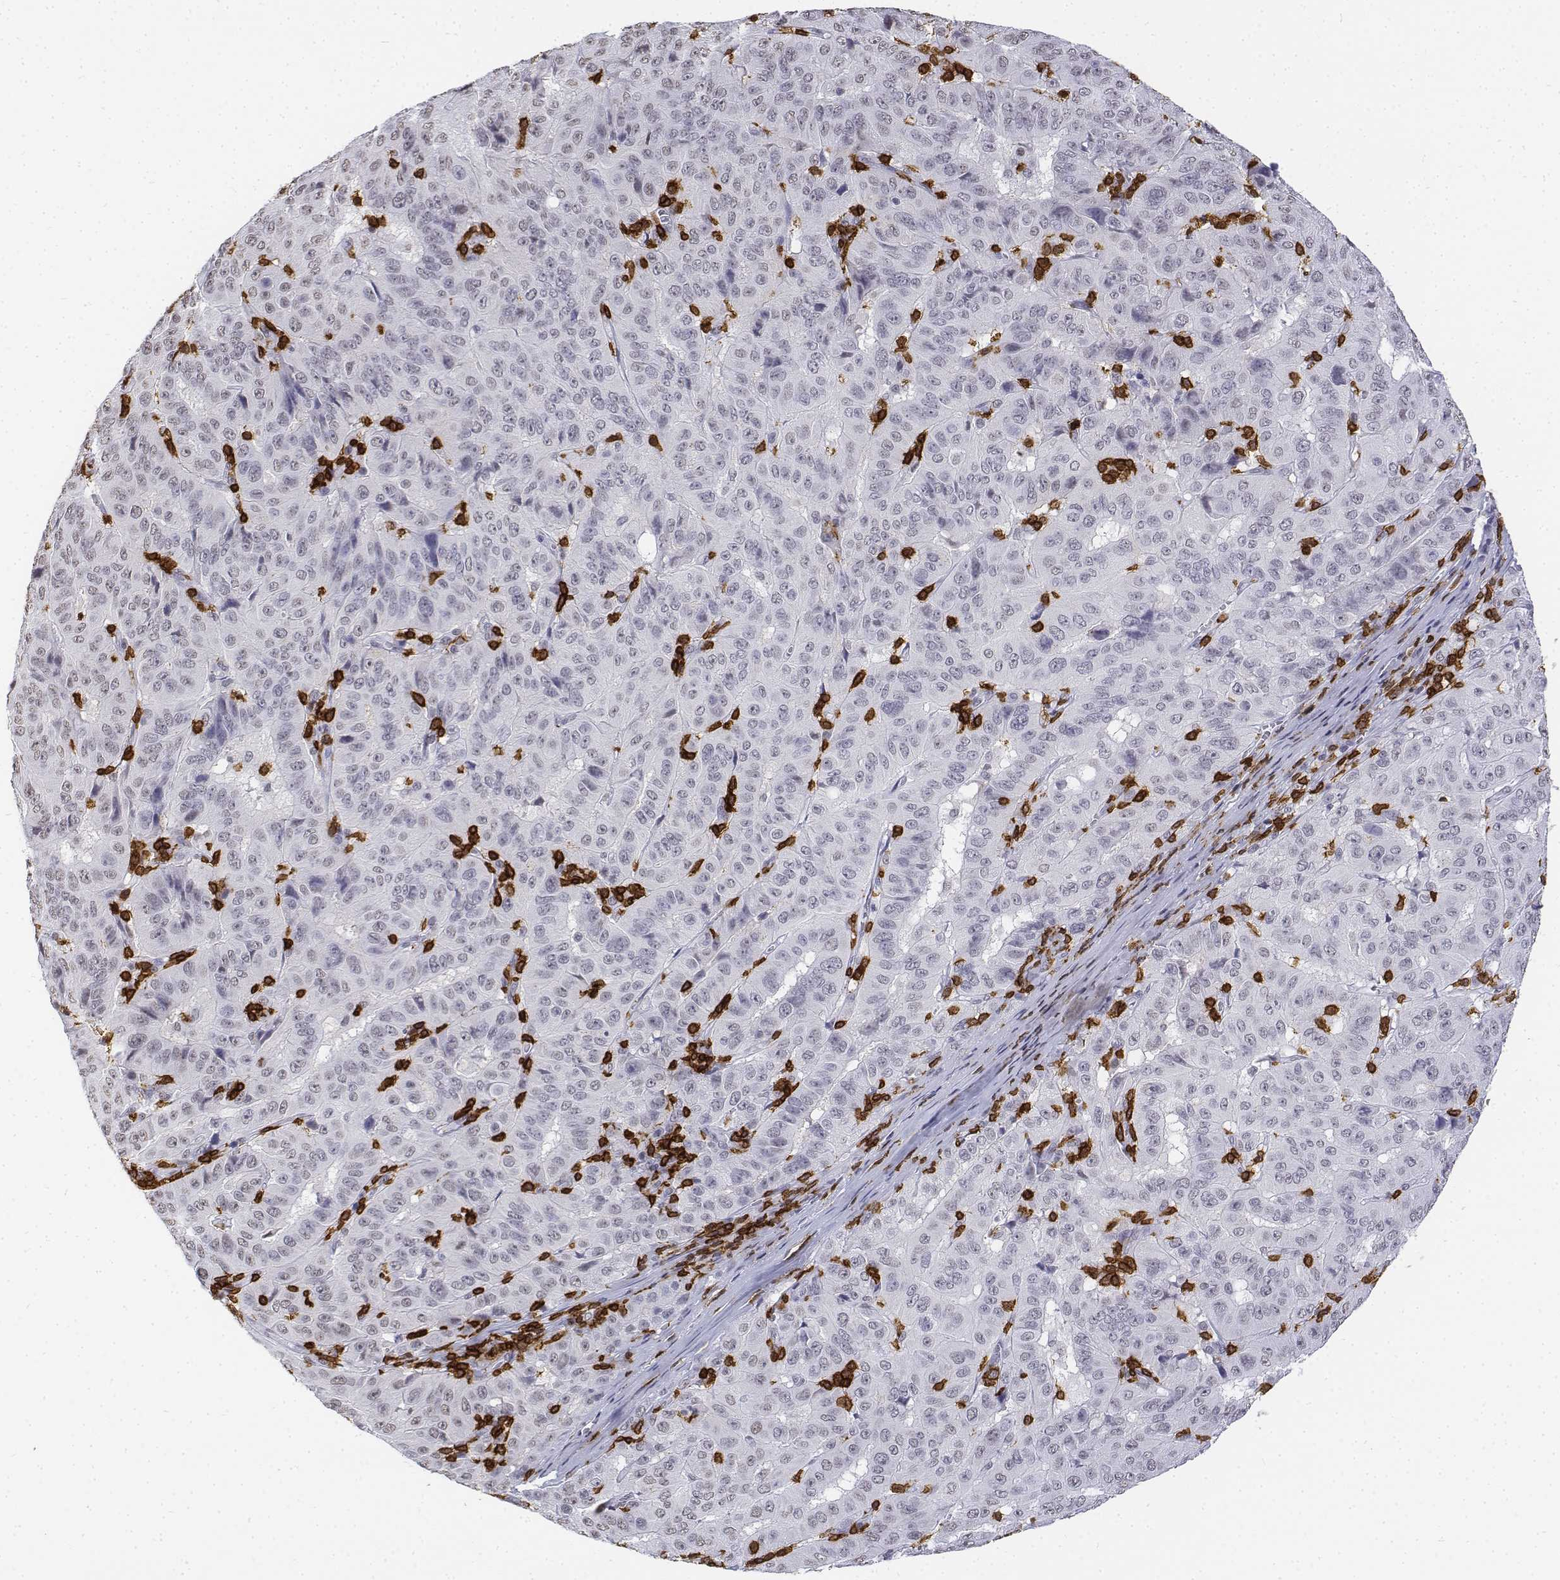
{"staining": {"intensity": "negative", "quantity": "none", "location": "none"}, "tissue": "pancreatic cancer", "cell_type": "Tumor cells", "image_type": "cancer", "snomed": [{"axis": "morphology", "description": "Adenocarcinoma, NOS"}, {"axis": "topography", "description": "Pancreas"}], "caption": "The IHC image has no significant staining in tumor cells of pancreatic cancer tissue. The staining is performed using DAB (3,3'-diaminobenzidine) brown chromogen with nuclei counter-stained in using hematoxylin.", "gene": "CD3E", "patient": {"sex": "male", "age": 63}}